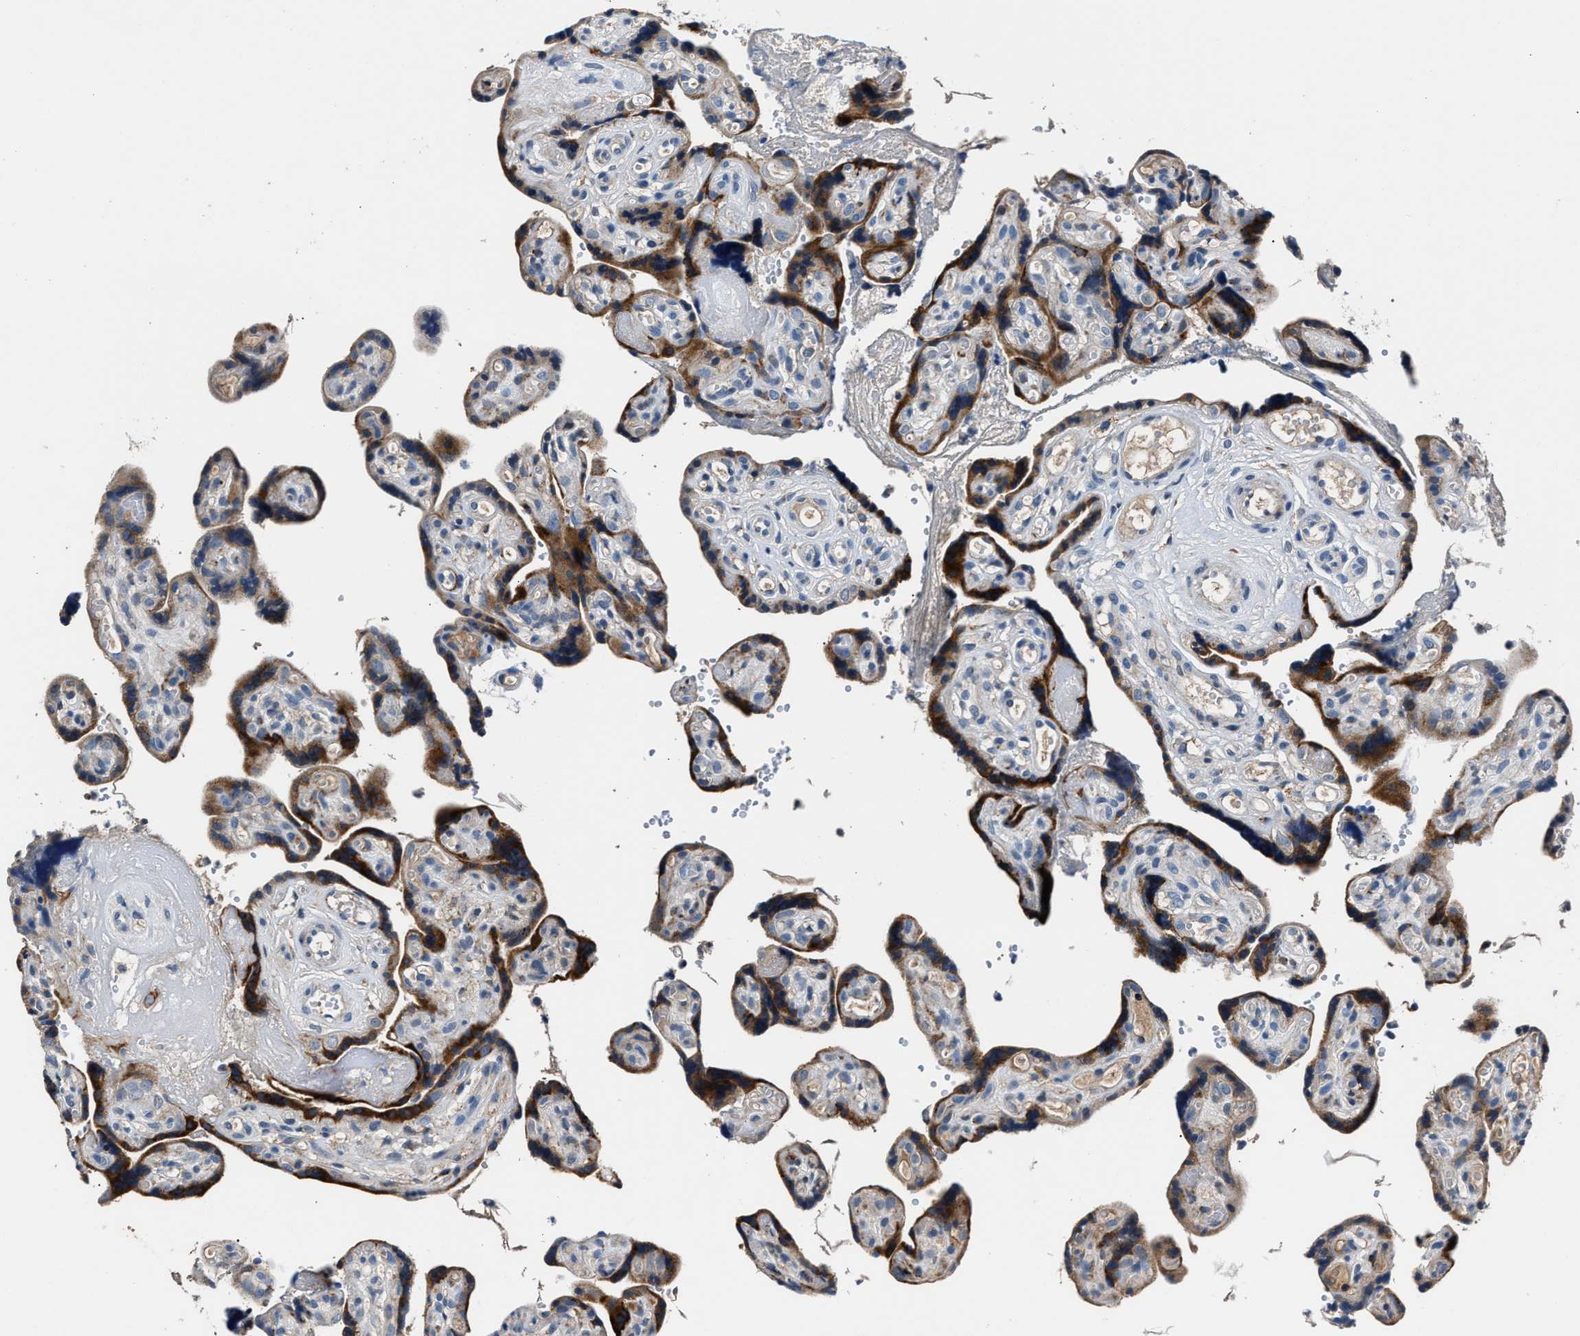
{"staining": {"intensity": "weak", "quantity": "<25%", "location": "cytoplasmic/membranous"}, "tissue": "placenta", "cell_type": "Decidual cells", "image_type": "normal", "snomed": [{"axis": "morphology", "description": "Normal tissue, NOS"}, {"axis": "topography", "description": "Placenta"}], "caption": "IHC image of normal placenta: placenta stained with DAB exhibits no significant protein staining in decidual cells.", "gene": "DNAJC24", "patient": {"sex": "female", "age": 30}}